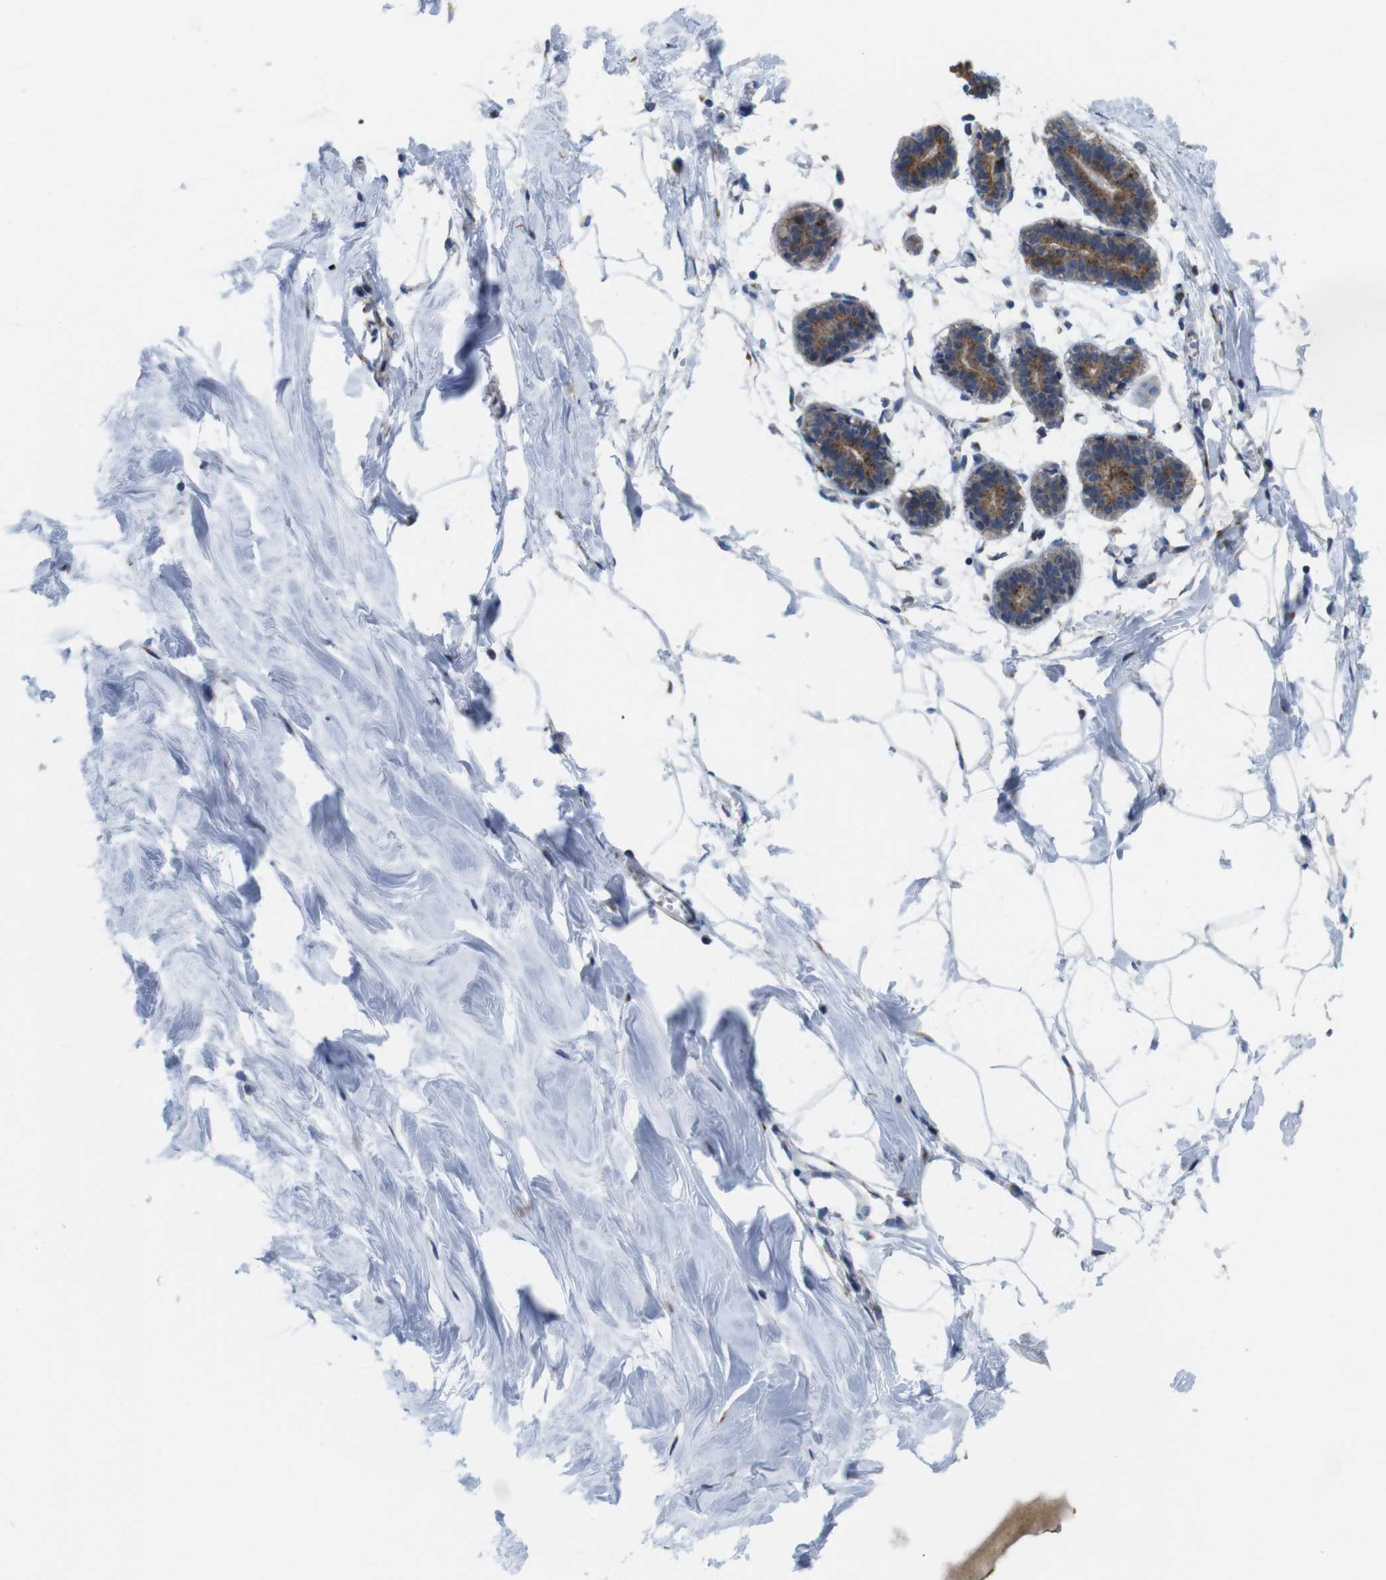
{"staining": {"intensity": "negative", "quantity": "none", "location": "none"}, "tissue": "breast", "cell_type": "Adipocytes", "image_type": "normal", "snomed": [{"axis": "morphology", "description": "Normal tissue, NOS"}, {"axis": "topography", "description": "Breast"}], "caption": "IHC image of unremarkable human breast stained for a protein (brown), which displays no staining in adipocytes.", "gene": "EFCAB14", "patient": {"sex": "female", "age": 27}}